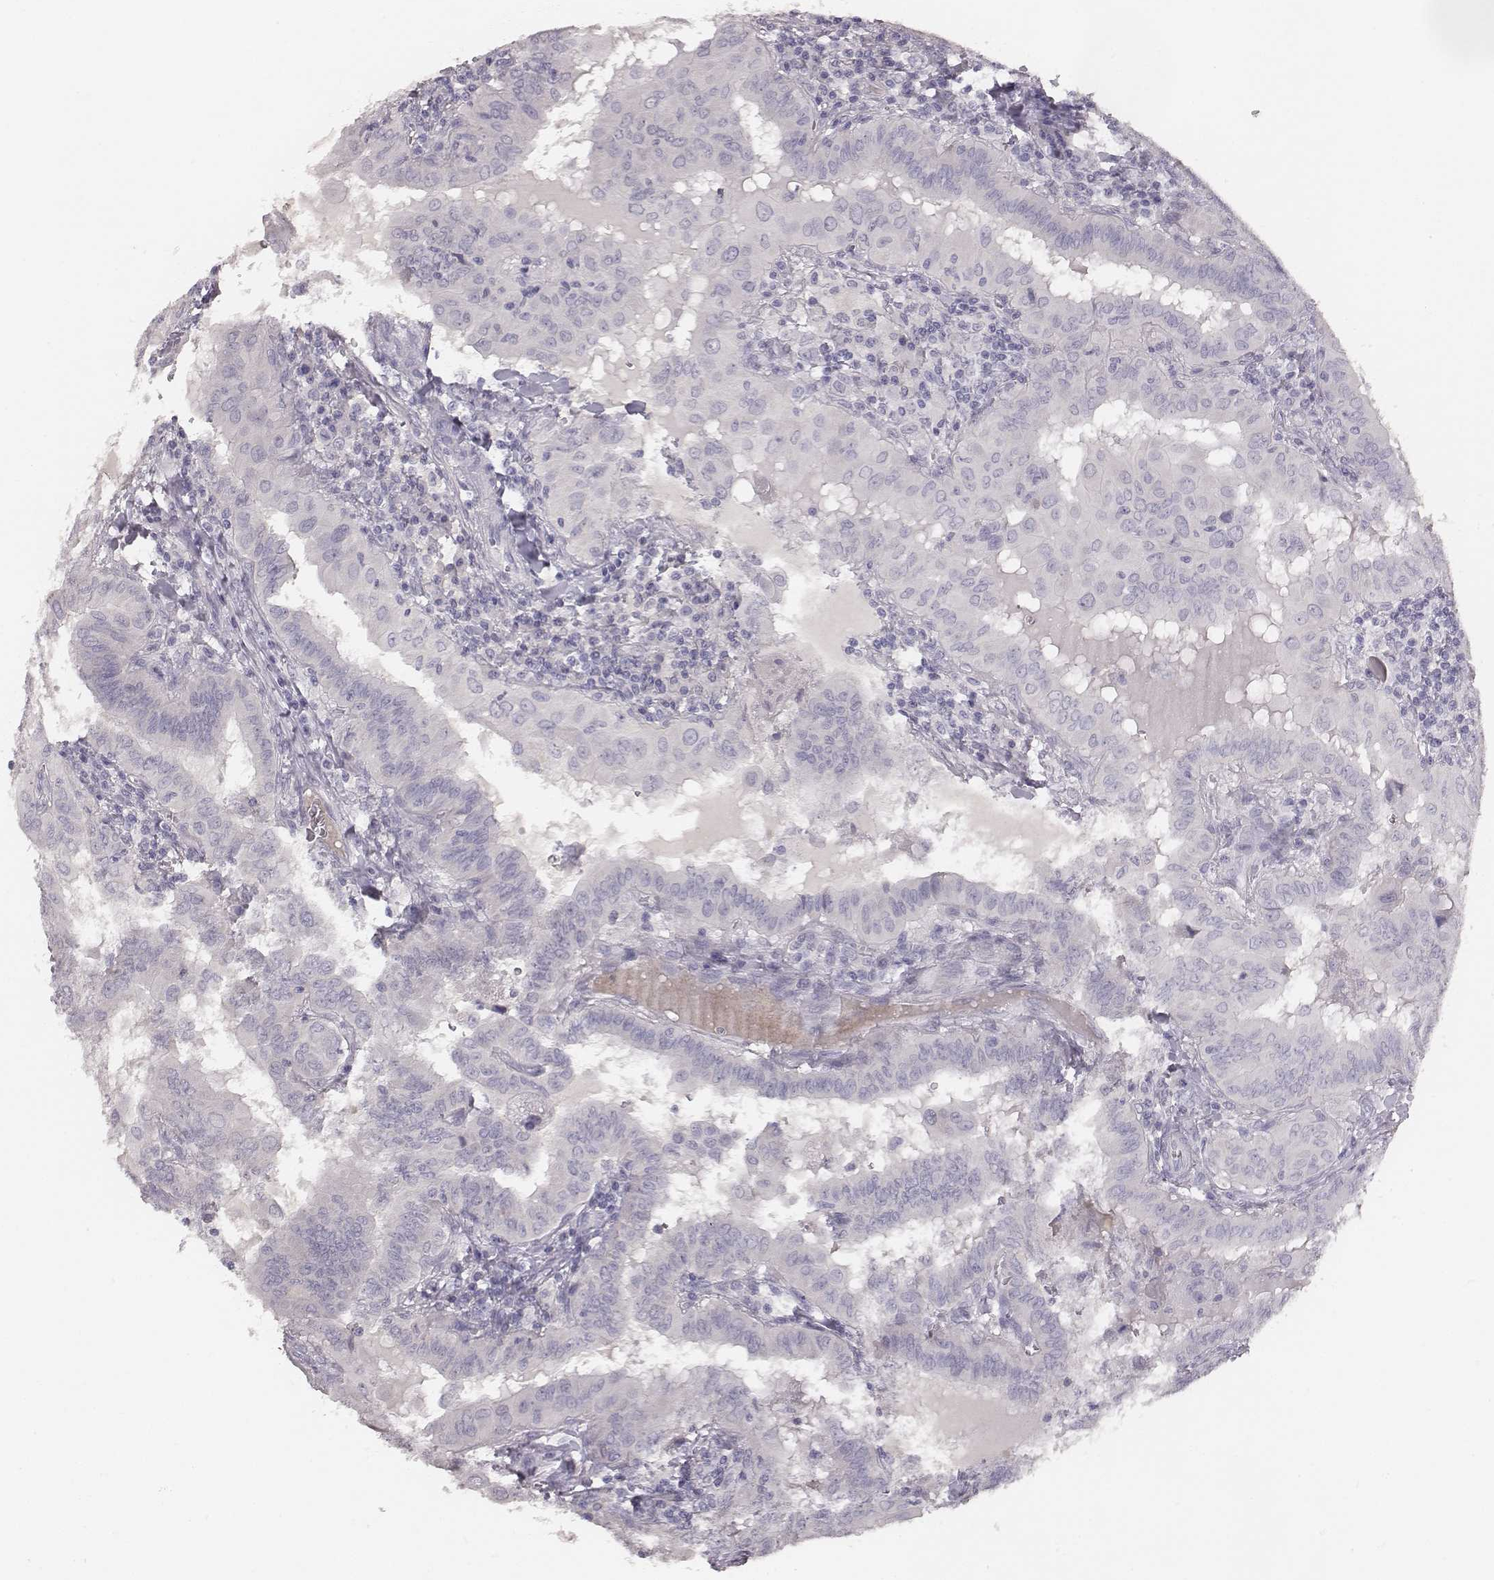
{"staining": {"intensity": "negative", "quantity": "none", "location": "none"}, "tissue": "thyroid cancer", "cell_type": "Tumor cells", "image_type": "cancer", "snomed": [{"axis": "morphology", "description": "Papillary adenocarcinoma, NOS"}, {"axis": "topography", "description": "Thyroid gland"}], "caption": "An image of human thyroid cancer (papillary adenocarcinoma) is negative for staining in tumor cells. (Stains: DAB (3,3'-diaminobenzidine) IHC with hematoxylin counter stain, Microscopy: brightfield microscopy at high magnification).", "gene": "MYH6", "patient": {"sex": "female", "age": 37}}